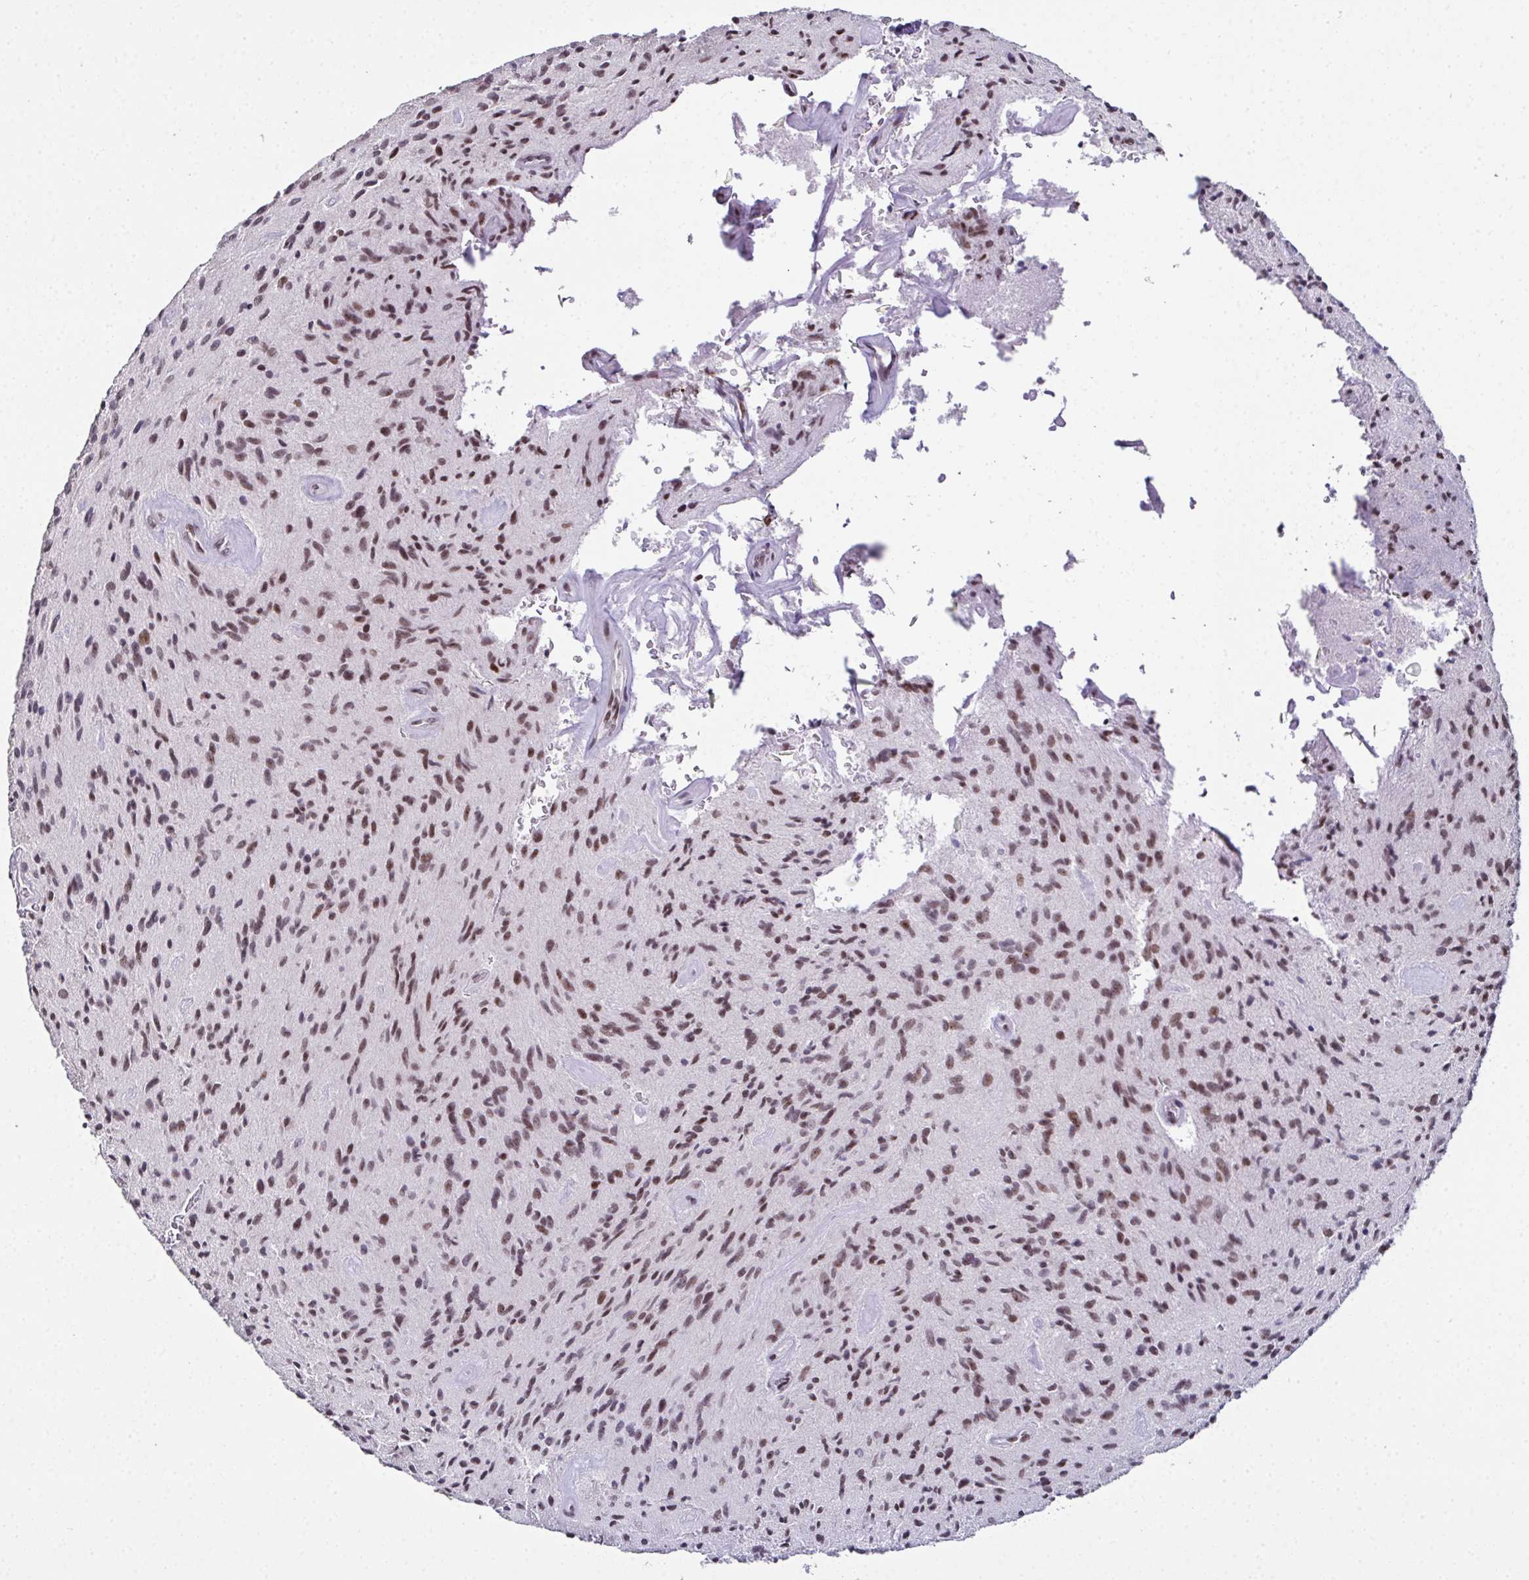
{"staining": {"intensity": "moderate", "quantity": "25%-75%", "location": "nuclear"}, "tissue": "glioma", "cell_type": "Tumor cells", "image_type": "cancer", "snomed": [{"axis": "morphology", "description": "Glioma, malignant, High grade"}, {"axis": "topography", "description": "Brain"}], "caption": "Malignant high-grade glioma stained for a protein (brown) shows moderate nuclear positive staining in approximately 25%-75% of tumor cells.", "gene": "ZNF800", "patient": {"sex": "male", "age": 54}}